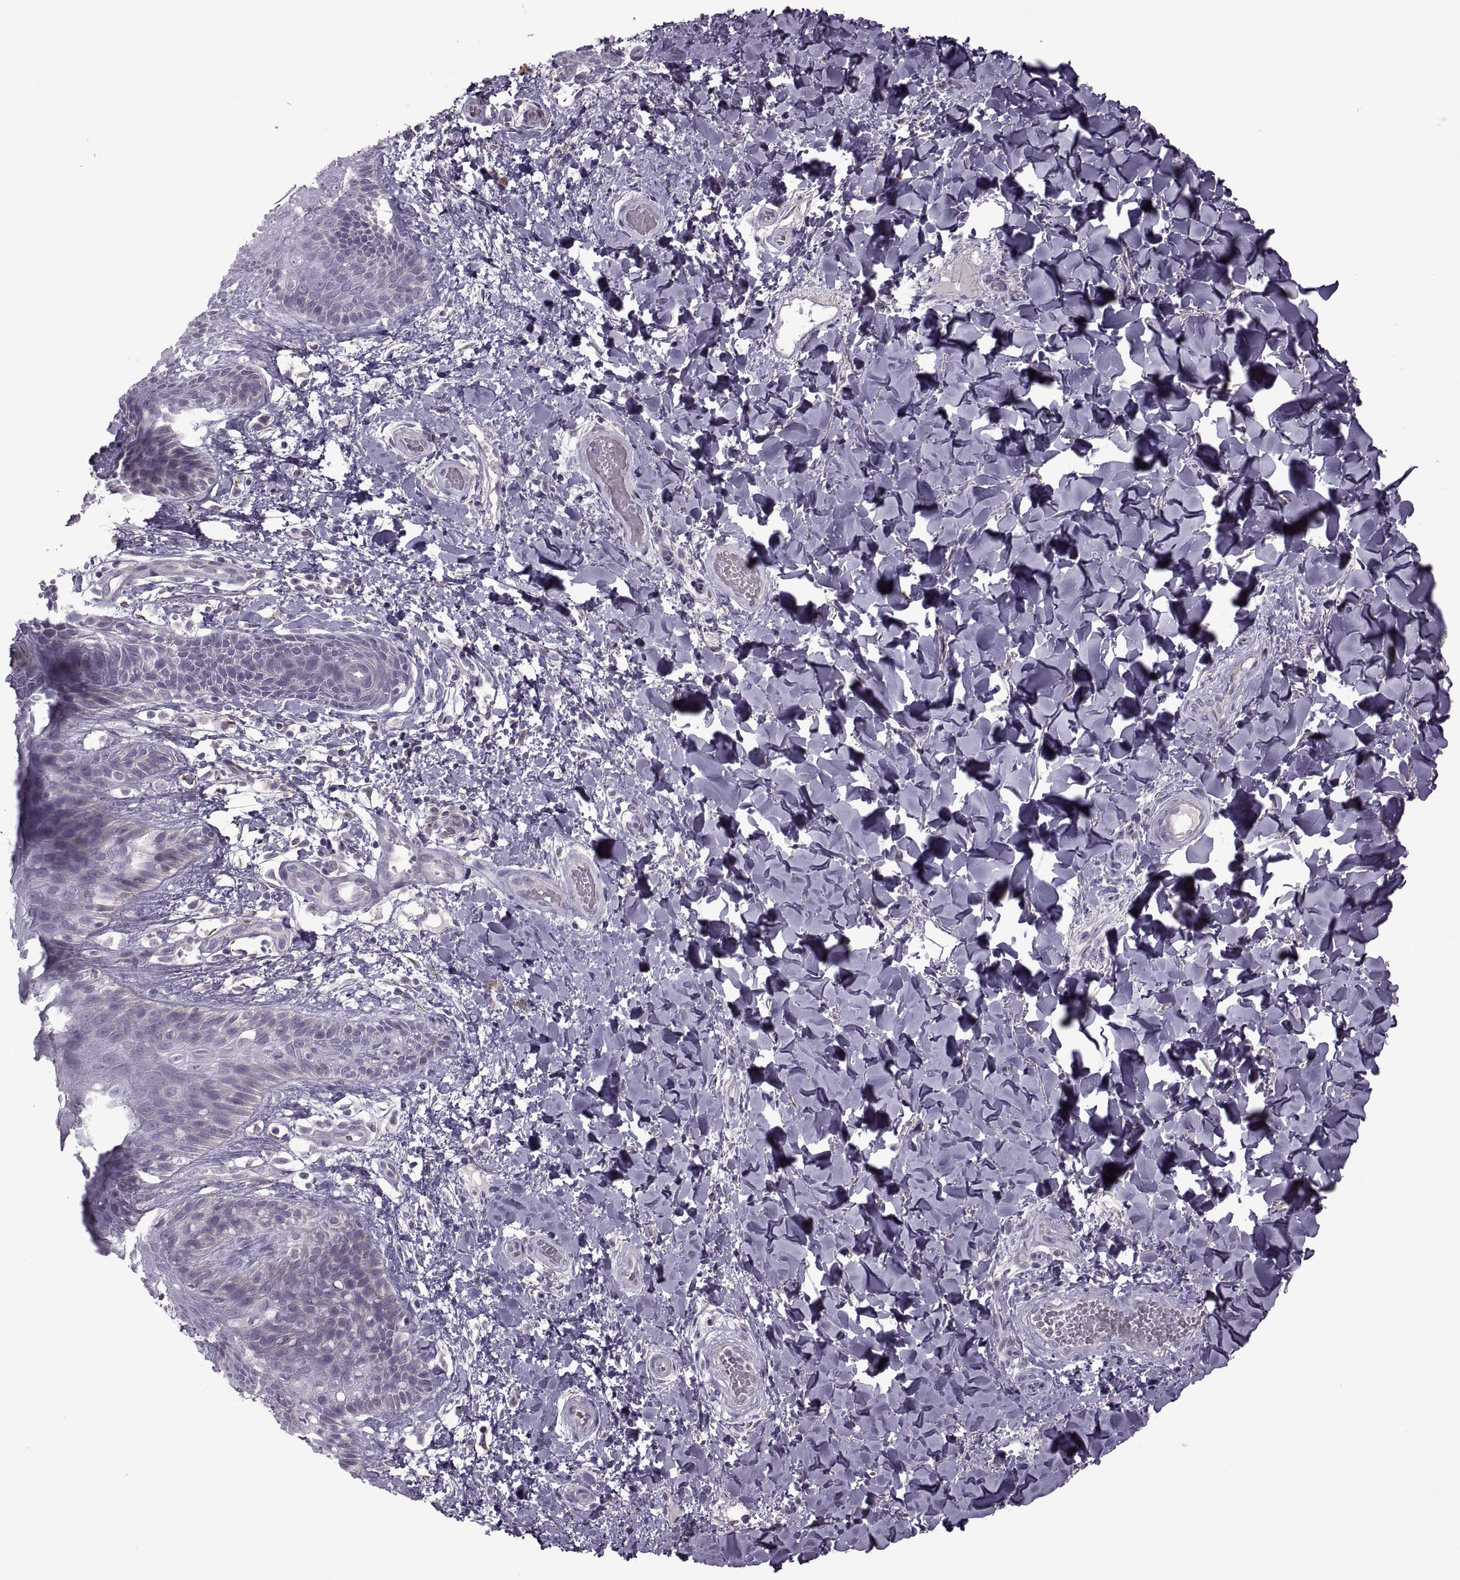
{"staining": {"intensity": "negative", "quantity": "none", "location": "none"}, "tissue": "skin", "cell_type": "Epidermal cells", "image_type": "normal", "snomed": [{"axis": "morphology", "description": "Normal tissue, NOS"}, {"axis": "topography", "description": "Anal"}], "caption": "Immunohistochemistry of normal skin demonstrates no staining in epidermal cells. (DAB (3,3'-diaminobenzidine) immunohistochemistry with hematoxylin counter stain).", "gene": "PIERCE1", "patient": {"sex": "male", "age": 36}}